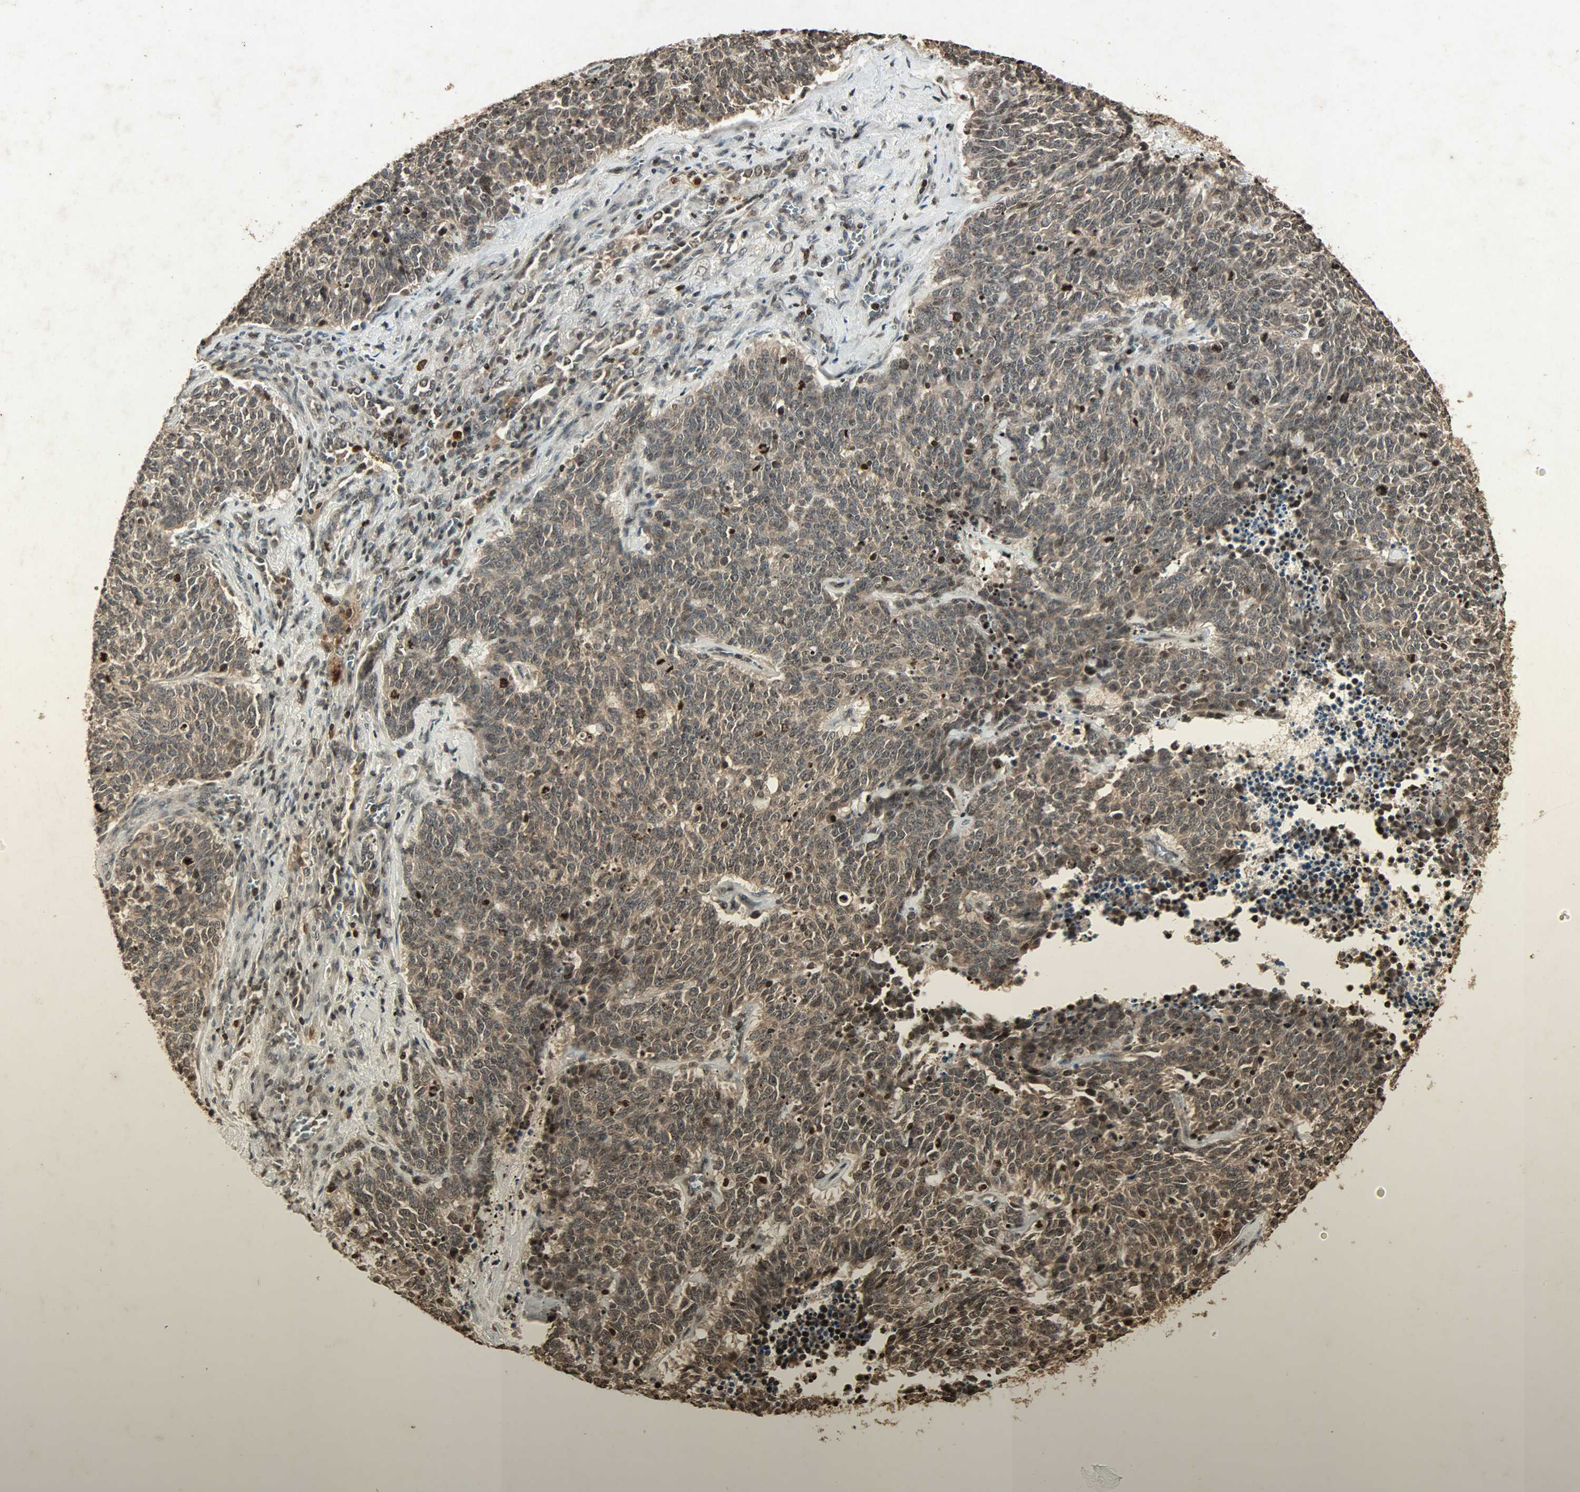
{"staining": {"intensity": "strong", "quantity": ">75%", "location": "cytoplasmic/membranous,nuclear"}, "tissue": "lung cancer", "cell_type": "Tumor cells", "image_type": "cancer", "snomed": [{"axis": "morphology", "description": "Neoplasm, malignant, NOS"}, {"axis": "topography", "description": "Lung"}], "caption": "Protein analysis of lung neoplasm (malignant) tissue reveals strong cytoplasmic/membranous and nuclear staining in approximately >75% of tumor cells. (Stains: DAB (3,3'-diaminobenzidine) in brown, nuclei in blue, Microscopy: brightfield microscopy at high magnification).", "gene": "PPP3R1", "patient": {"sex": "female", "age": 58}}